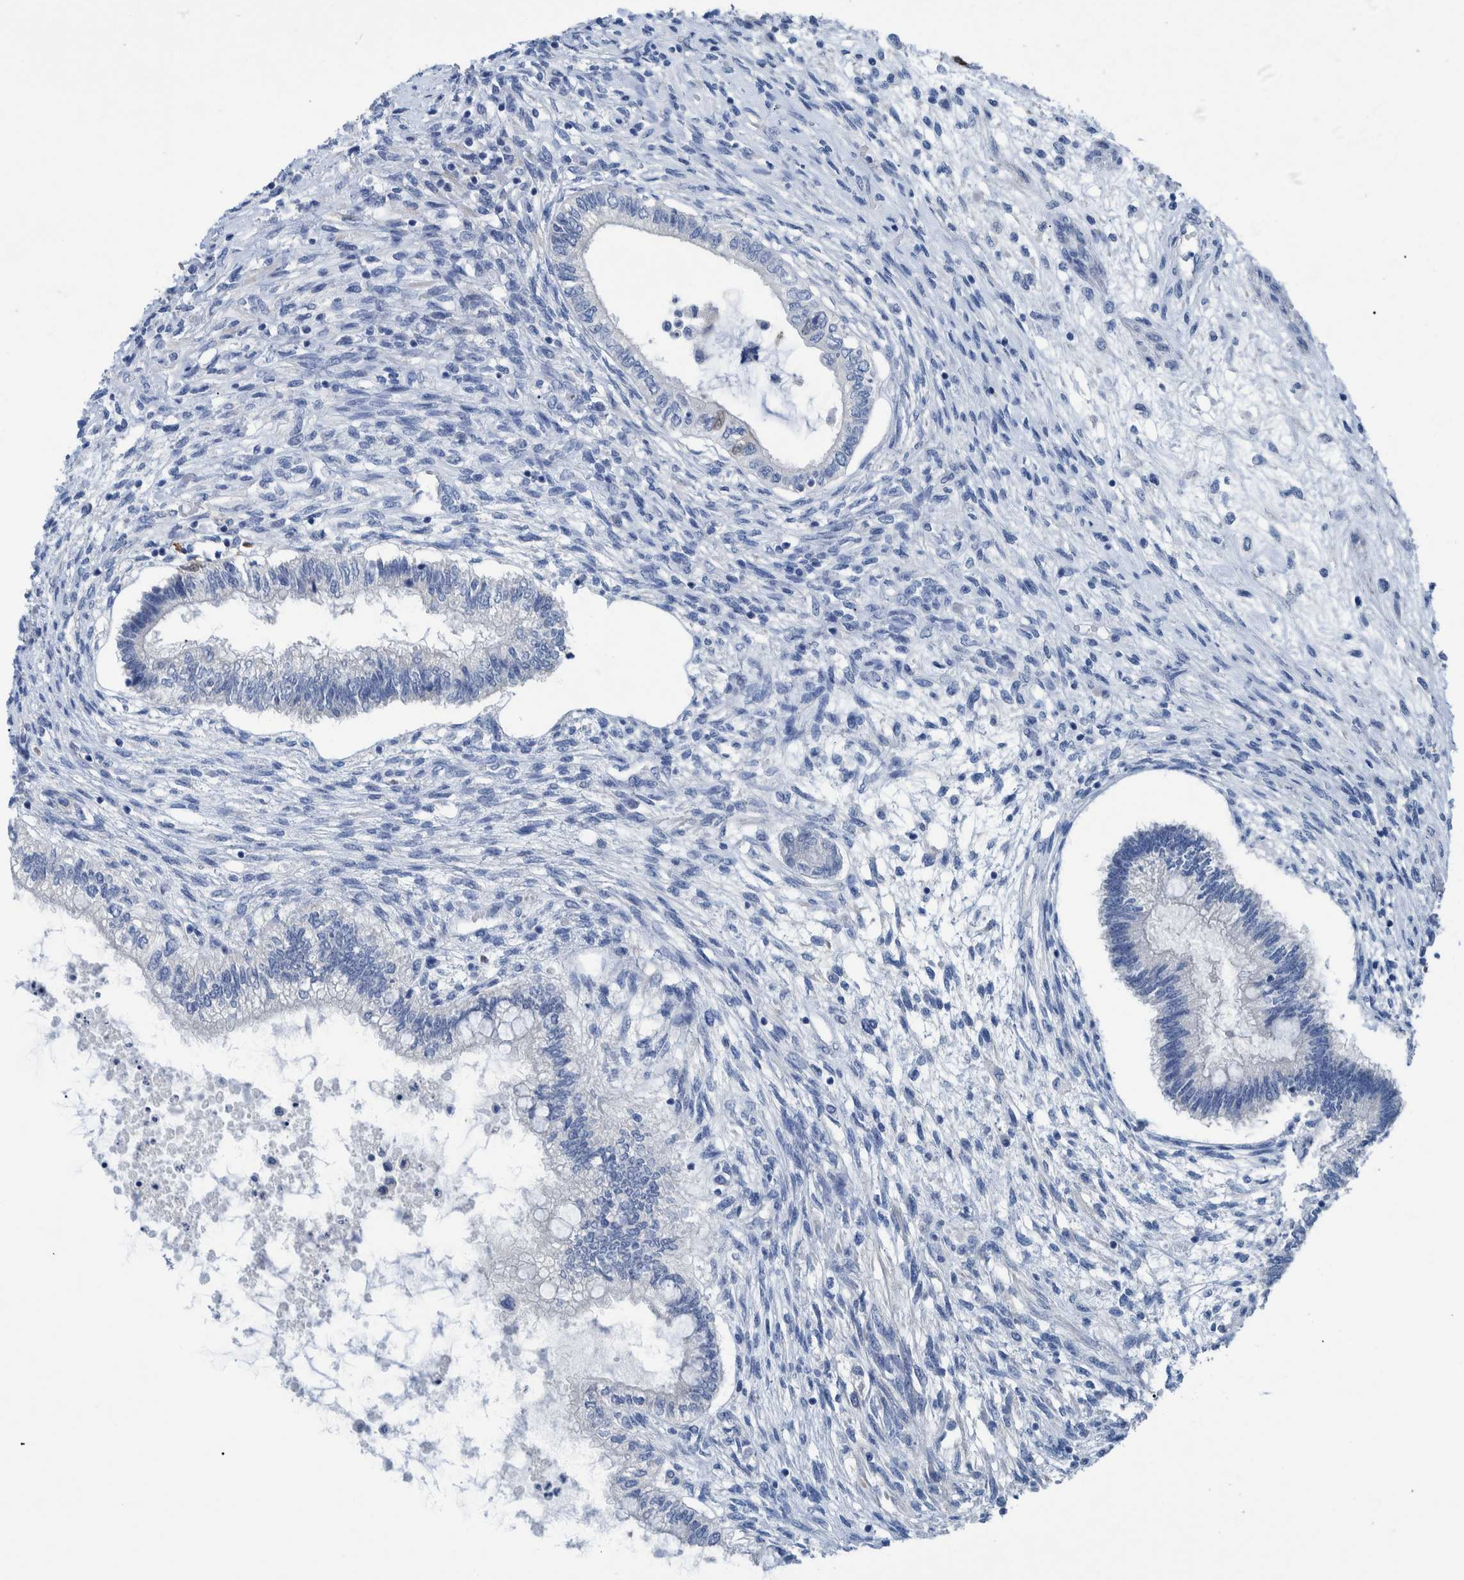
{"staining": {"intensity": "negative", "quantity": "none", "location": "none"}, "tissue": "testis cancer", "cell_type": "Tumor cells", "image_type": "cancer", "snomed": [{"axis": "morphology", "description": "Seminoma, NOS"}, {"axis": "topography", "description": "Testis"}], "caption": "This image is of testis seminoma stained with immunohistochemistry (IHC) to label a protein in brown with the nuclei are counter-stained blue. There is no staining in tumor cells. The staining is performed using DAB brown chromogen with nuclei counter-stained in using hematoxylin.", "gene": "IDO1", "patient": {"sex": "male", "age": 28}}